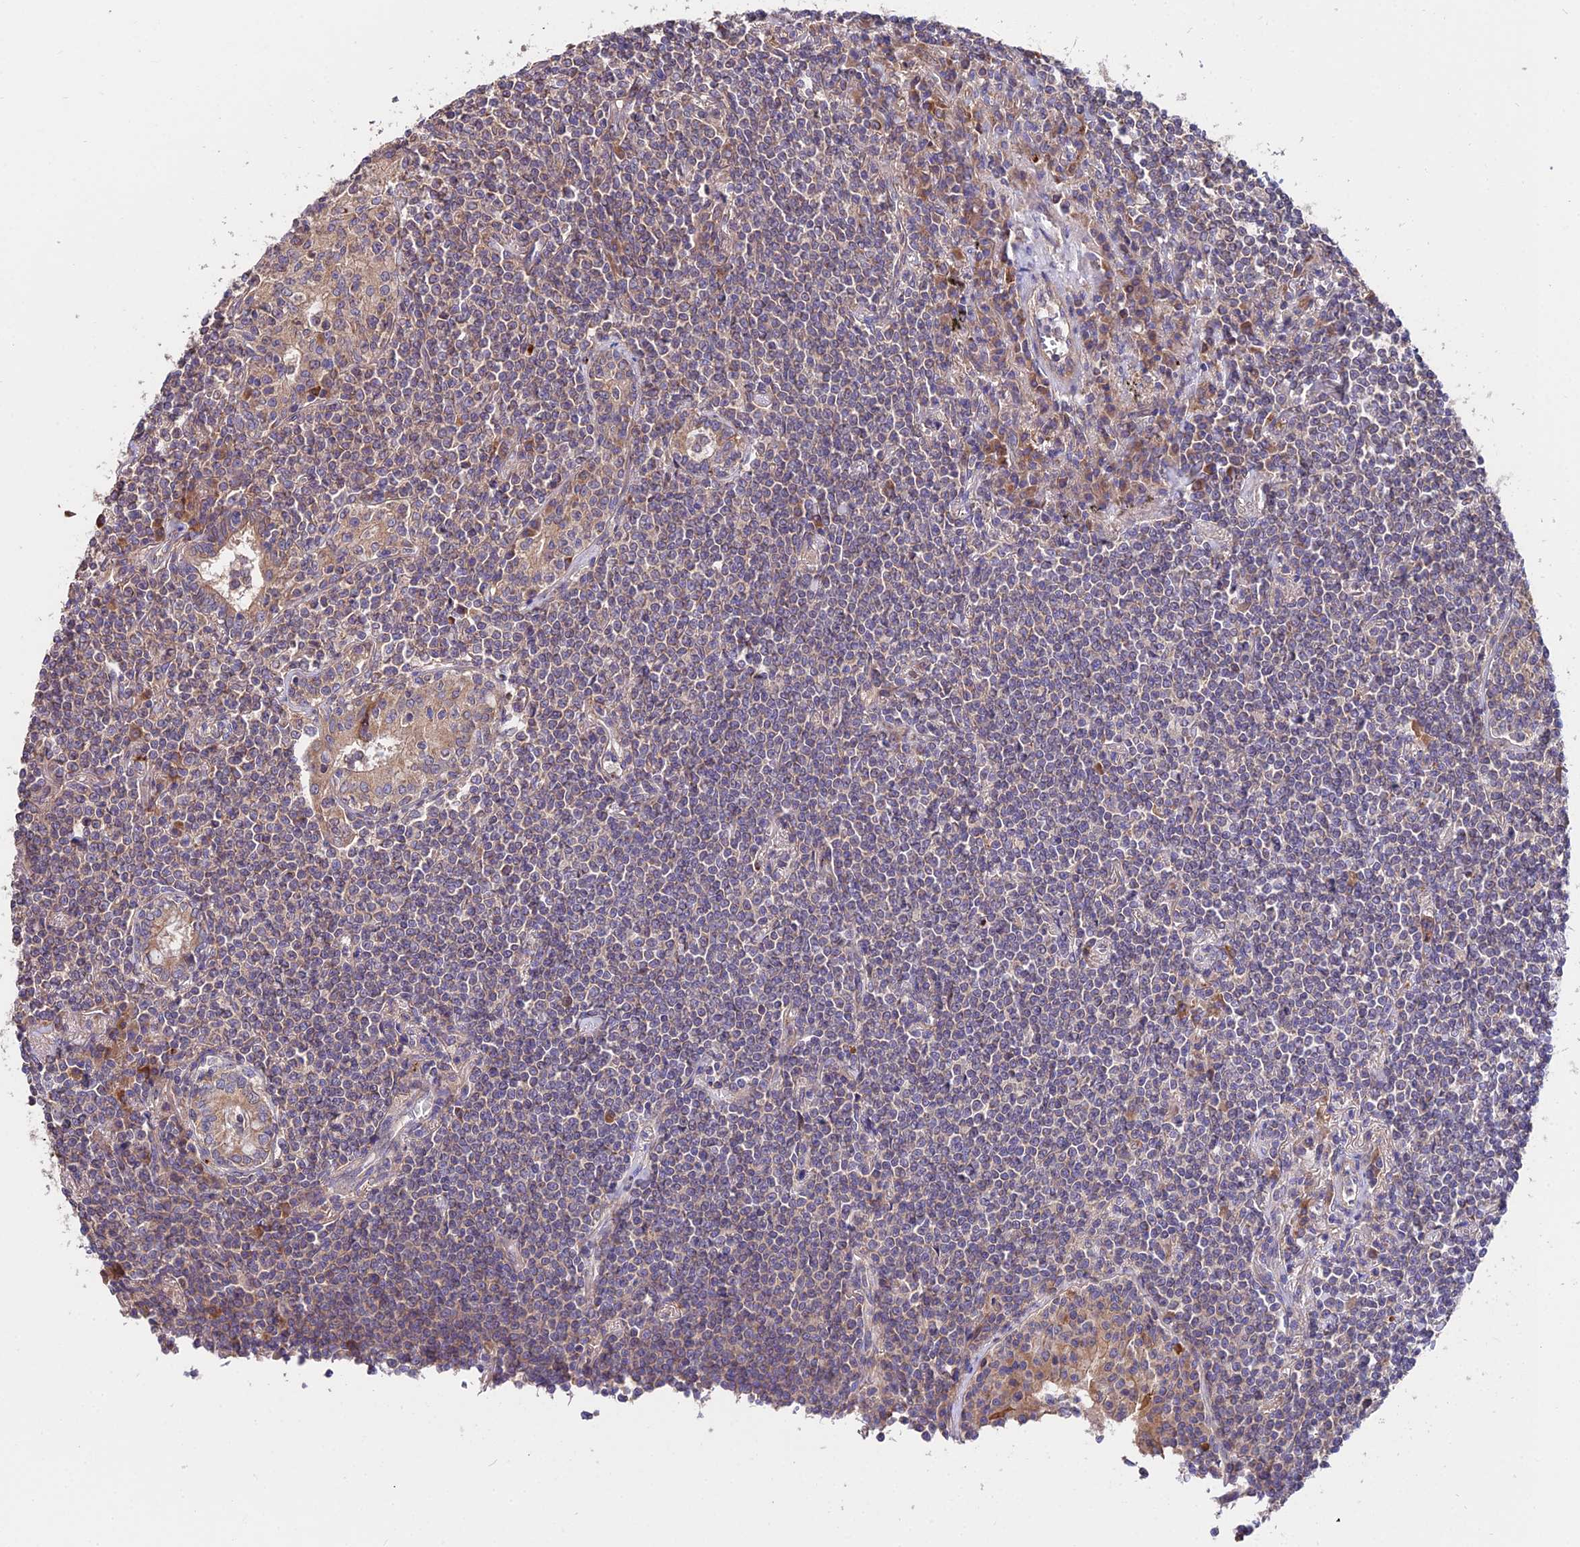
{"staining": {"intensity": "weak", "quantity": "25%-75%", "location": "cytoplasmic/membranous"}, "tissue": "lymphoma", "cell_type": "Tumor cells", "image_type": "cancer", "snomed": [{"axis": "morphology", "description": "Malignant lymphoma, non-Hodgkin's type, Low grade"}, {"axis": "topography", "description": "Lung"}], "caption": "Immunohistochemical staining of malignant lymphoma, non-Hodgkin's type (low-grade) demonstrates low levels of weak cytoplasmic/membranous protein positivity in approximately 25%-75% of tumor cells.", "gene": "CDC37L1", "patient": {"sex": "female", "age": 71}}